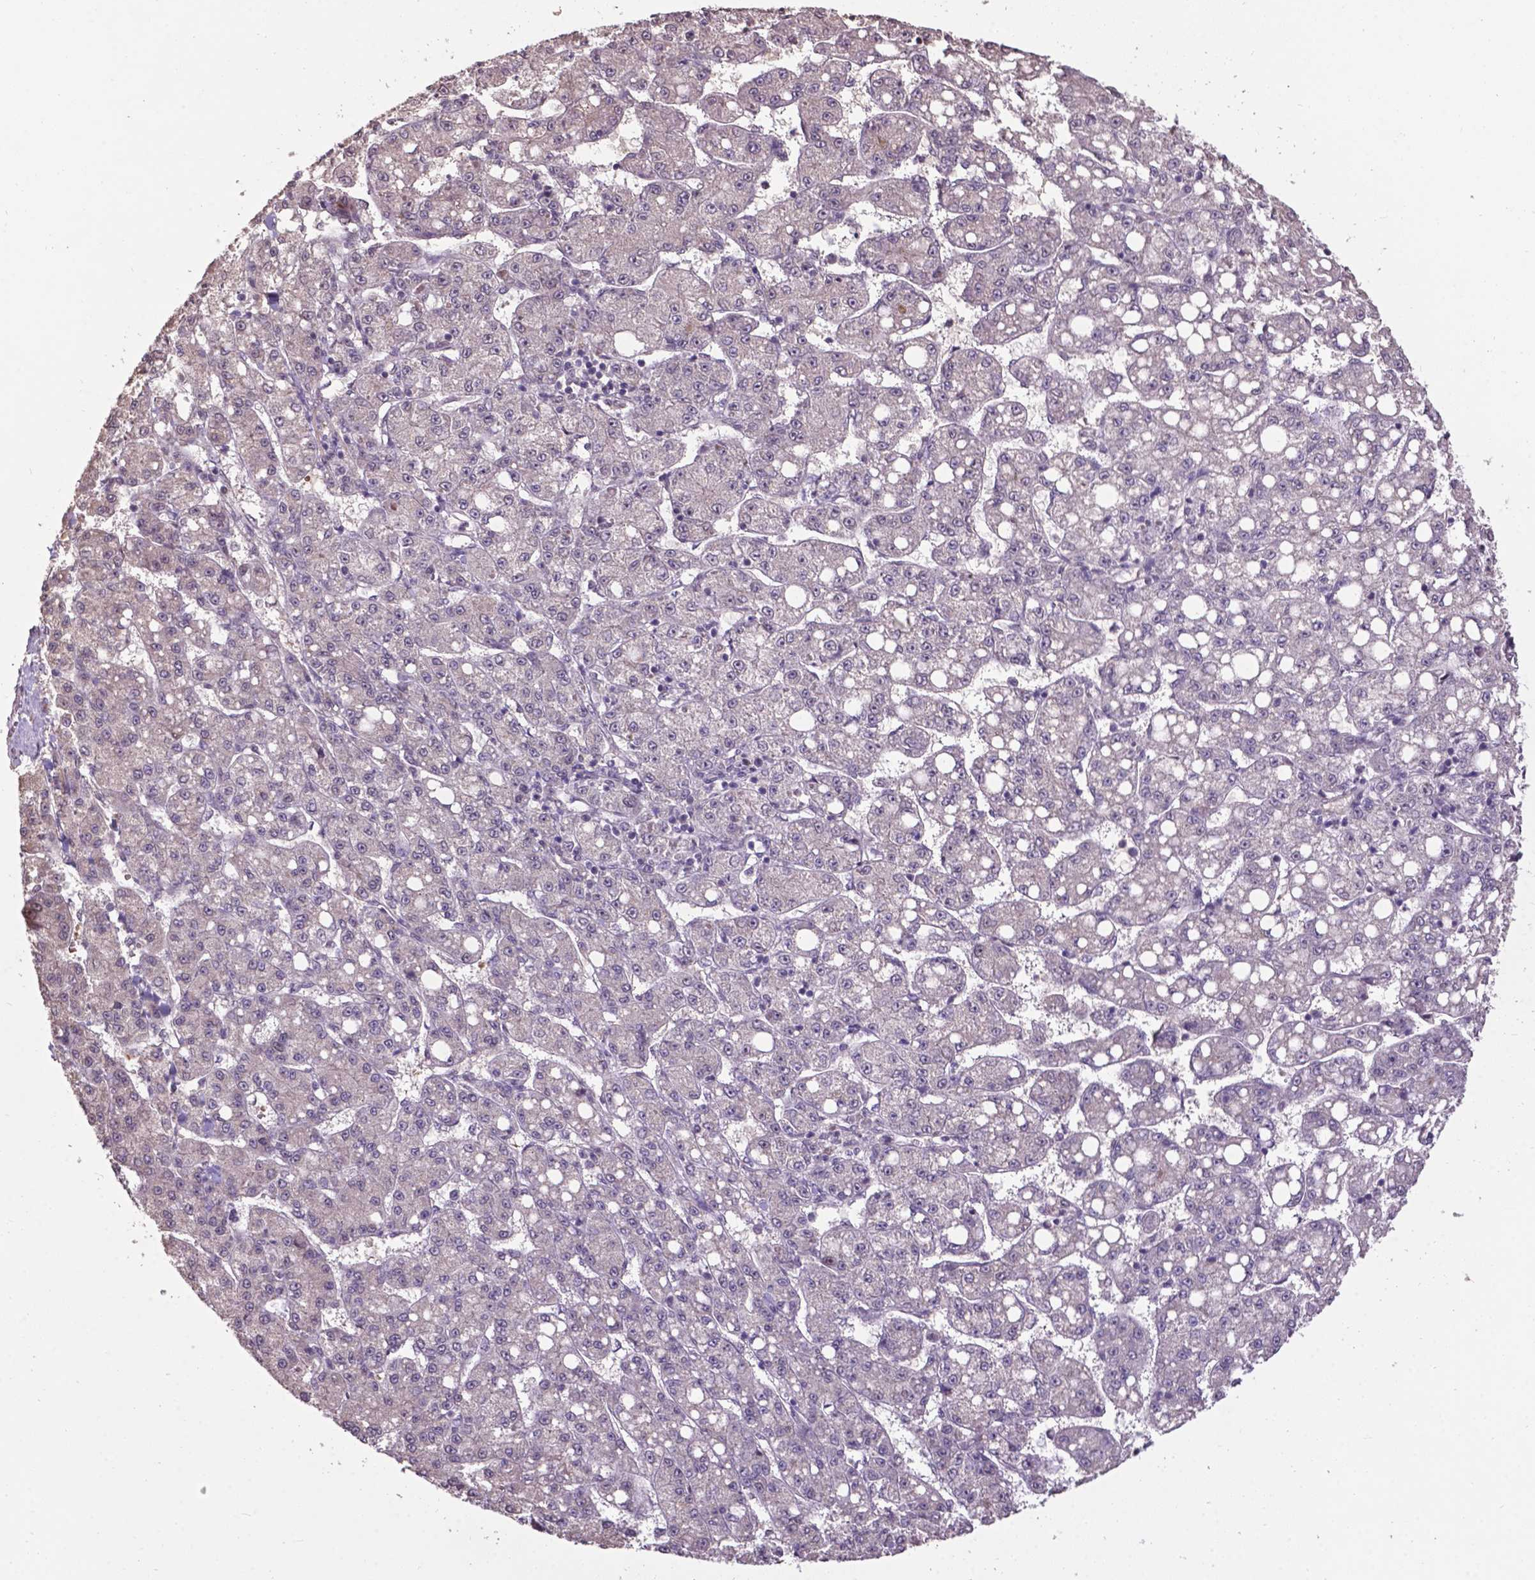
{"staining": {"intensity": "negative", "quantity": "none", "location": "none"}, "tissue": "liver cancer", "cell_type": "Tumor cells", "image_type": "cancer", "snomed": [{"axis": "morphology", "description": "Carcinoma, Hepatocellular, NOS"}, {"axis": "topography", "description": "Liver"}], "caption": "This image is of liver hepatocellular carcinoma stained with immunohistochemistry to label a protein in brown with the nuclei are counter-stained blue. There is no expression in tumor cells.", "gene": "GLRA2", "patient": {"sex": "female", "age": 65}}